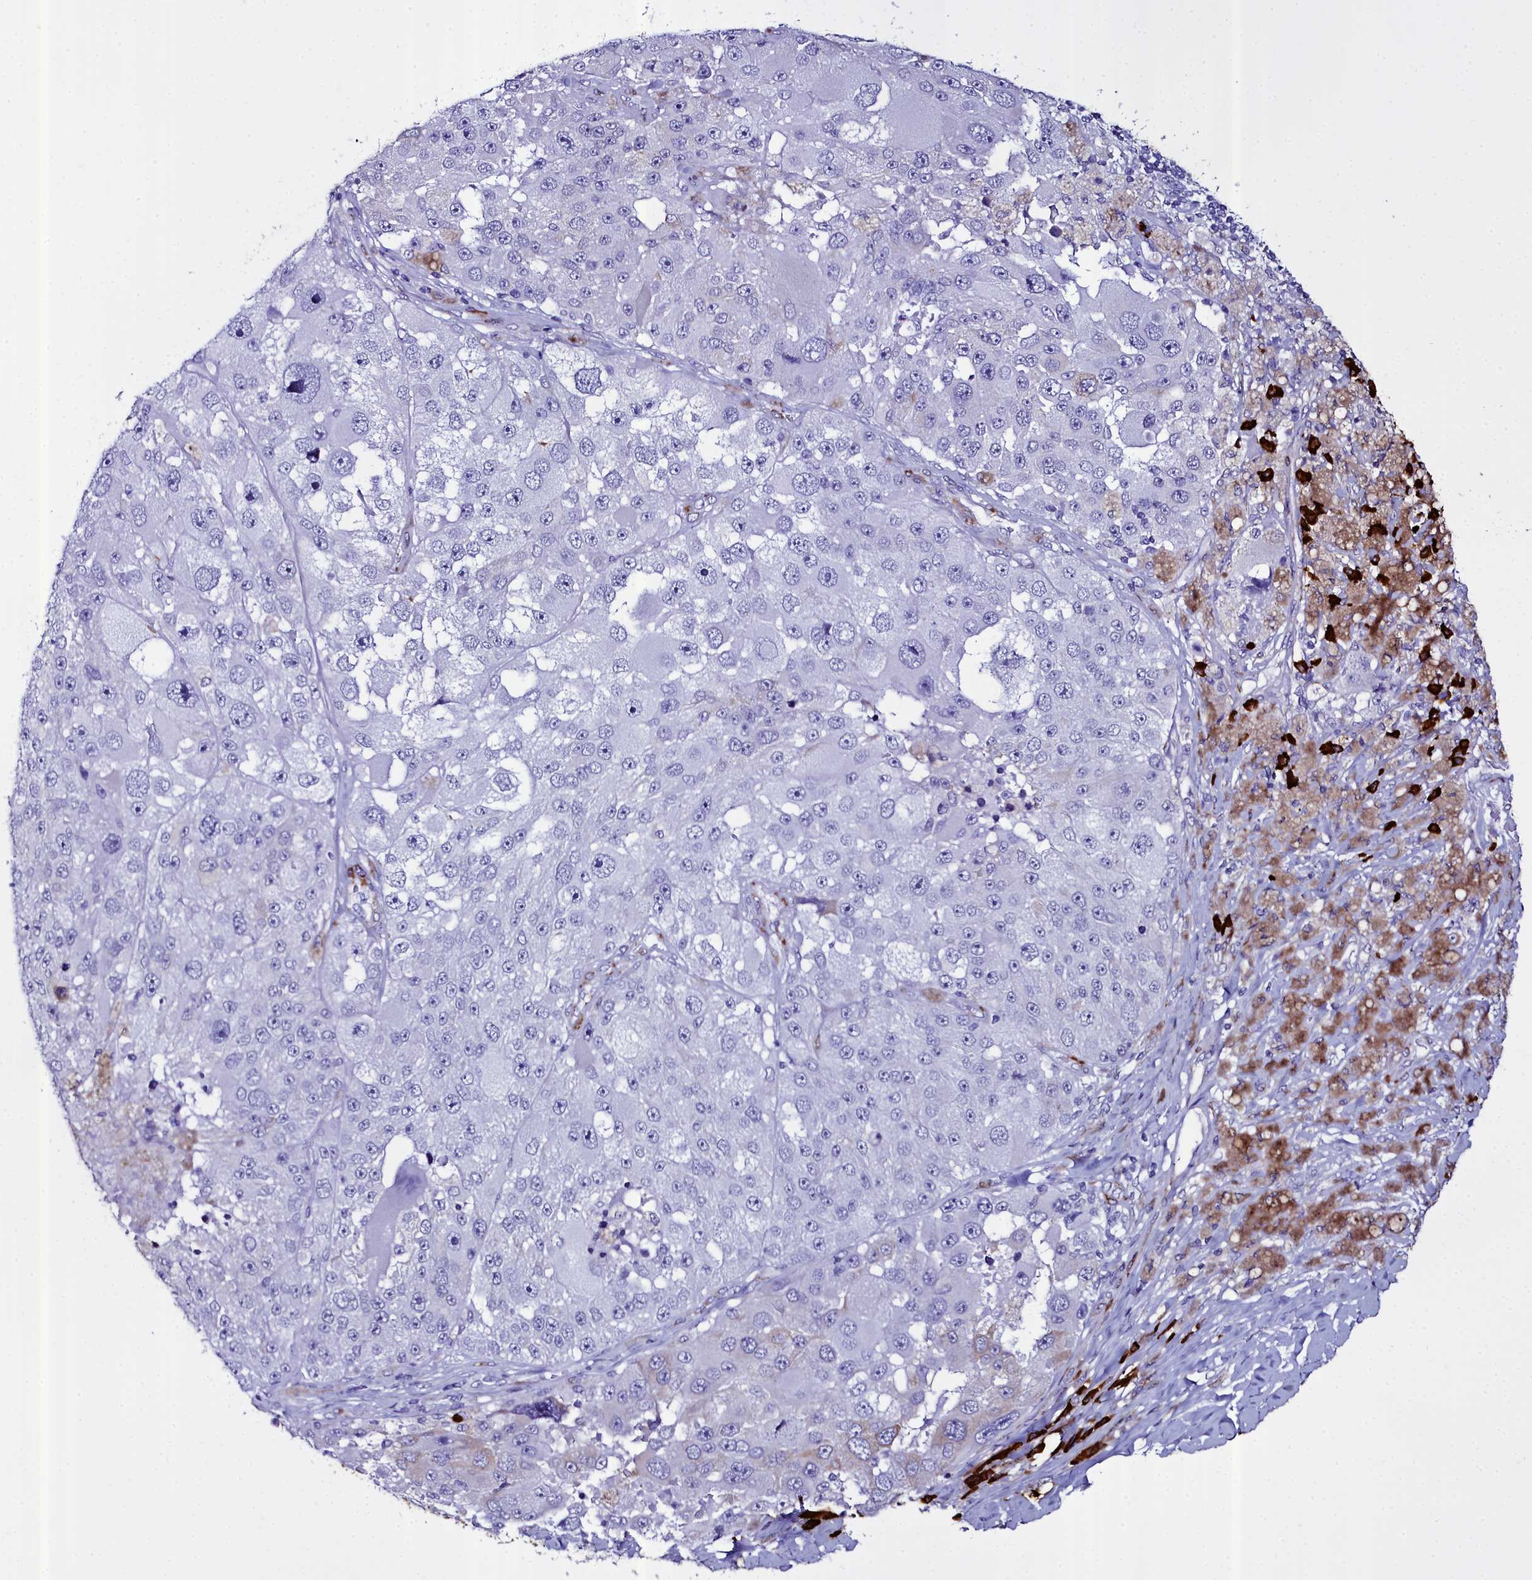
{"staining": {"intensity": "moderate", "quantity": "<25%", "location": "cytoplasmic/membranous"}, "tissue": "melanoma", "cell_type": "Tumor cells", "image_type": "cancer", "snomed": [{"axis": "morphology", "description": "Malignant melanoma, Metastatic site"}, {"axis": "topography", "description": "Lymph node"}], "caption": "Malignant melanoma (metastatic site) tissue demonstrates moderate cytoplasmic/membranous expression in about <25% of tumor cells, visualized by immunohistochemistry. The staining was performed using DAB (3,3'-diaminobenzidine), with brown indicating positive protein expression. Nuclei are stained blue with hematoxylin.", "gene": "TXNDC5", "patient": {"sex": "male", "age": 62}}